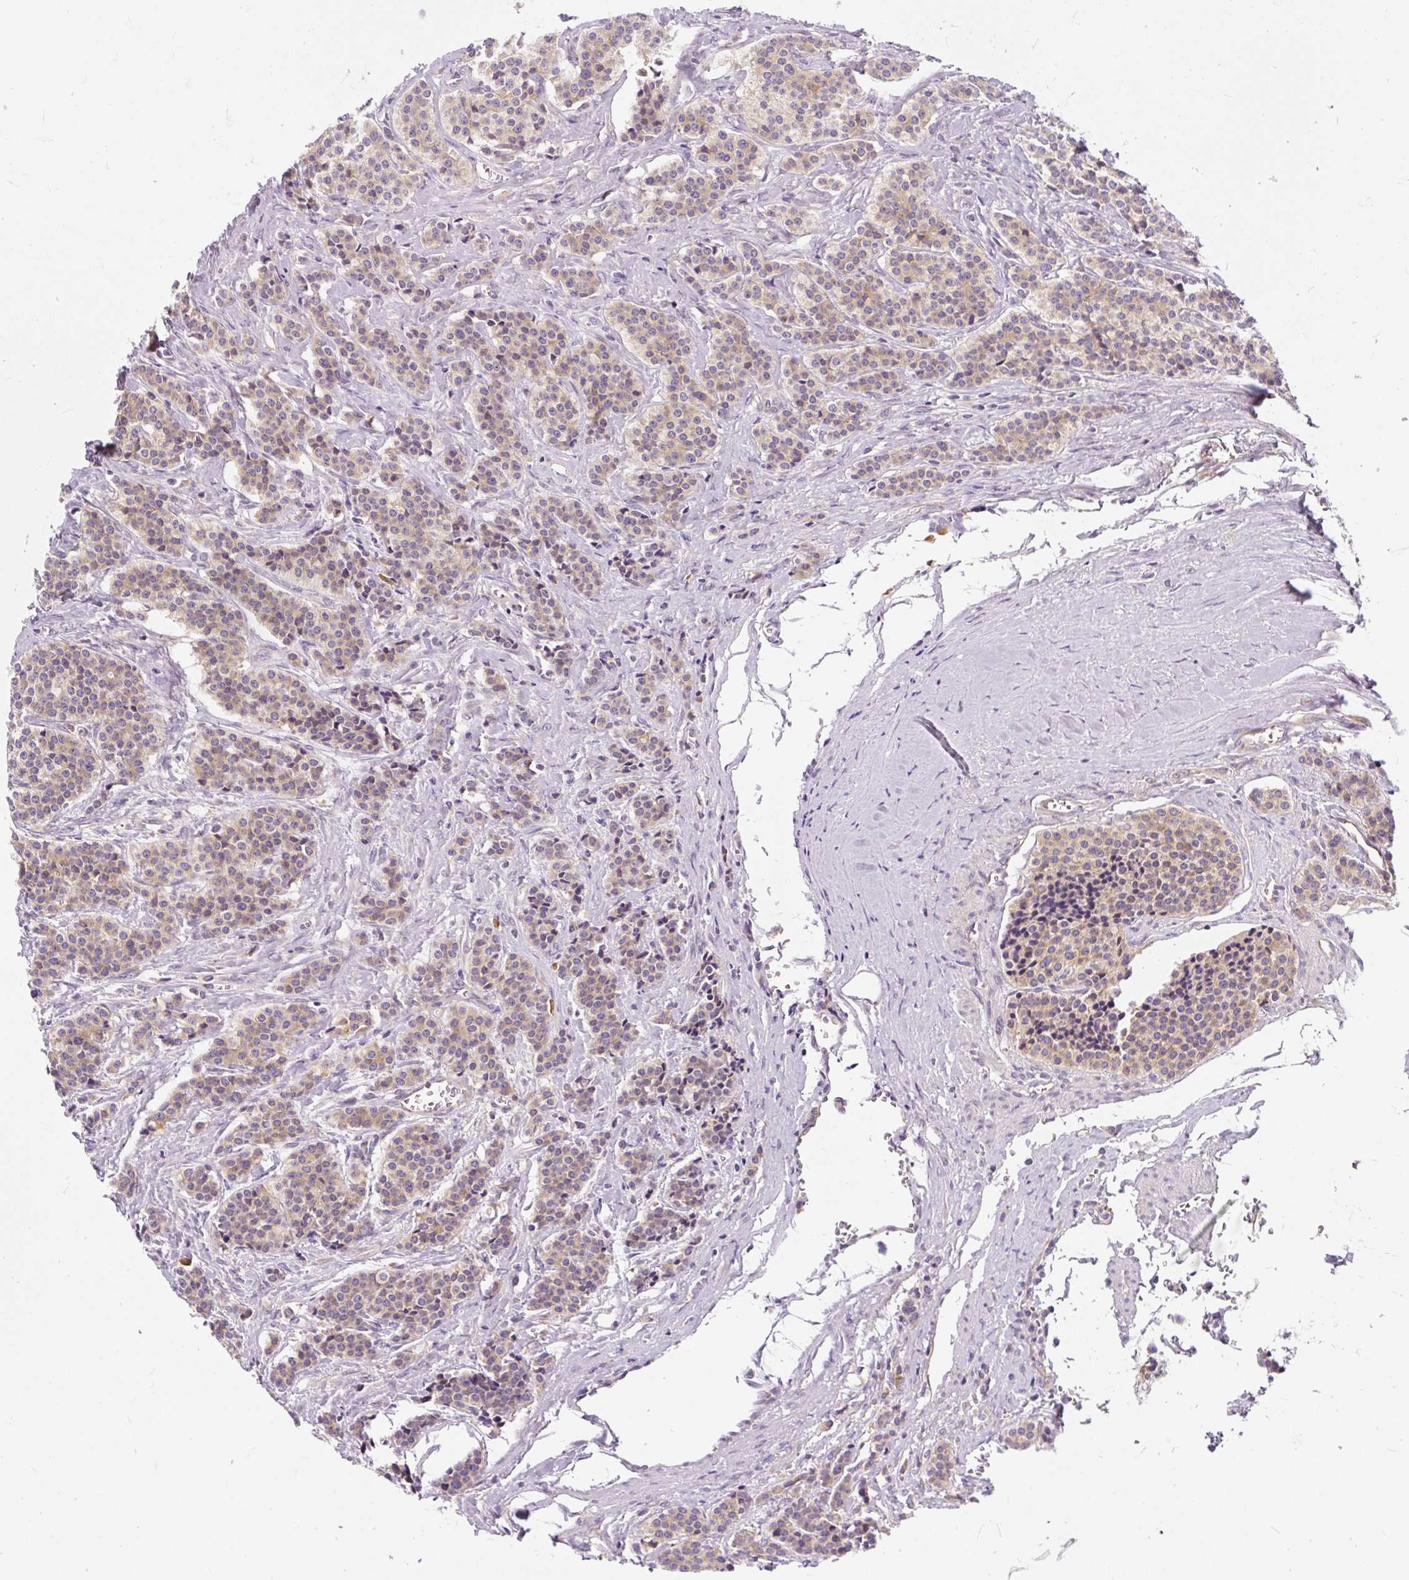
{"staining": {"intensity": "weak", "quantity": "25%-75%", "location": "cytoplasmic/membranous"}, "tissue": "carcinoid", "cell_type": "Tumor cells", "image_type": "cancer", "snomed": [{"axis": "morphology", "description": "Carcinoid, malignant, NOS"}, {"axis": "topography", "description": "Small intestine"}], "caption": "Immunohistochemistry (IHC) of carcinoid (malignant) demonstrates low levels of weak cytoplasmic/membranous staining in about 25%-75% of tumor cells.", "gene": "CYP20A1", "patient": {"sex": "male", "age": 63}}